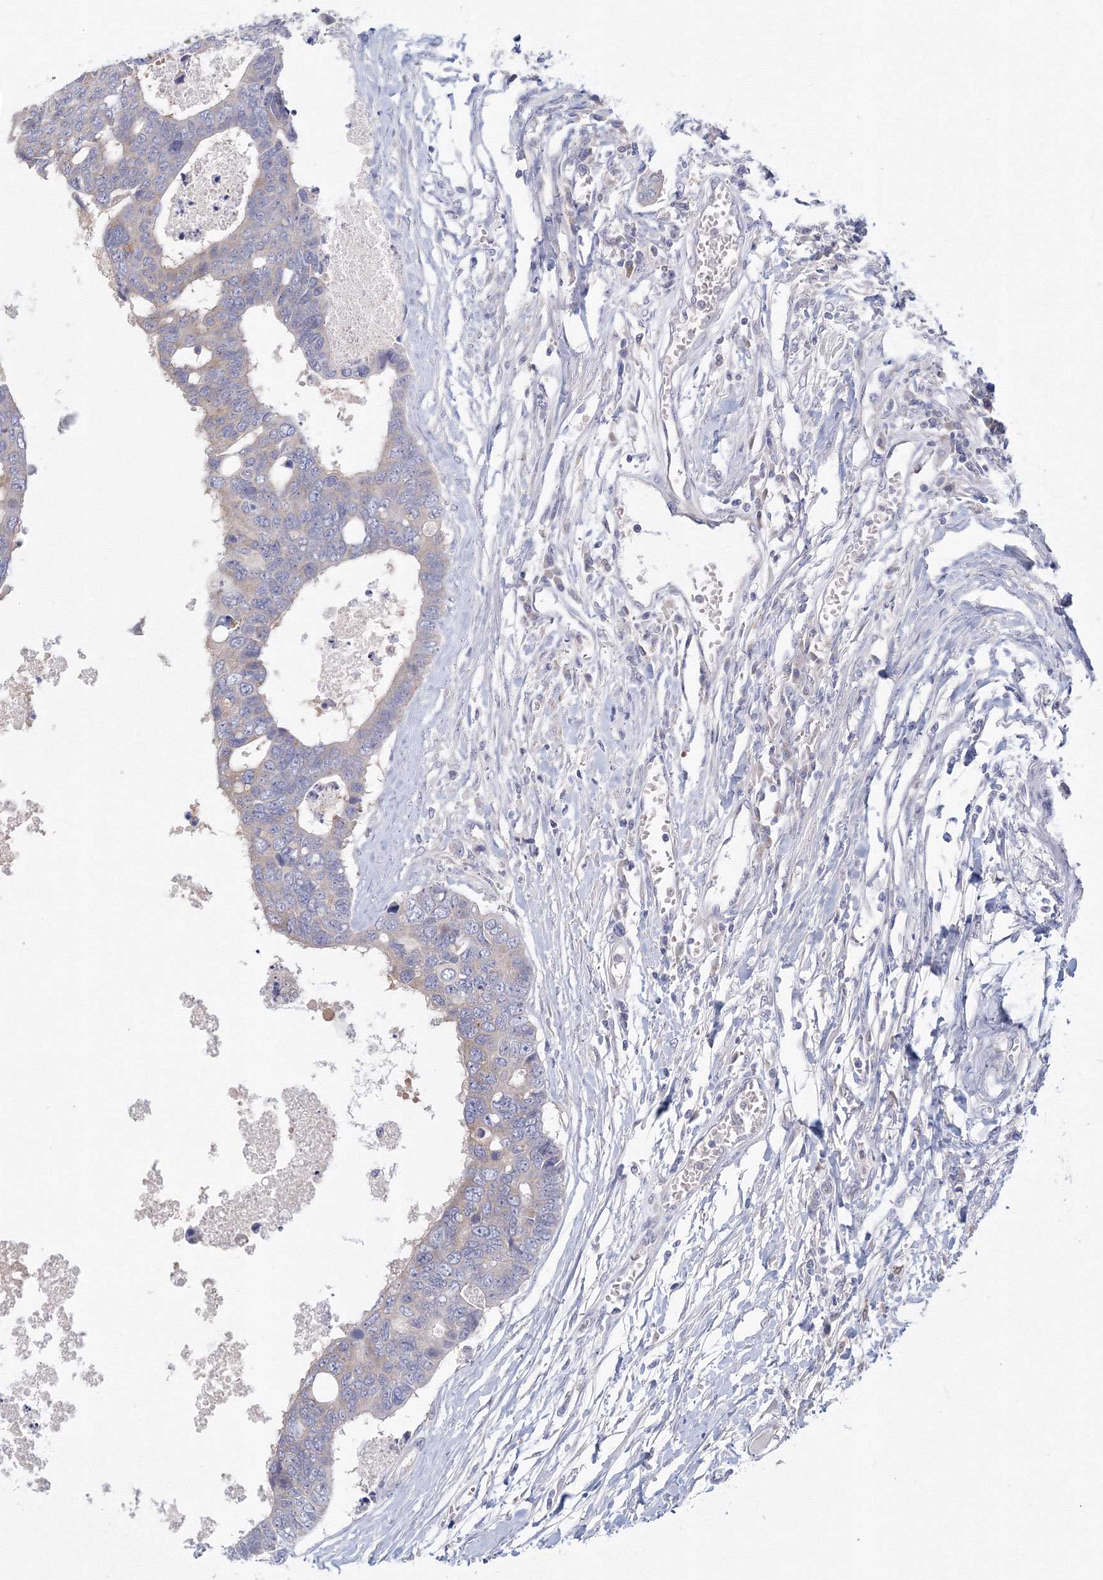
{"staining": {"intensity": "weak", "quantity": "<25%", "location": "cytoplasmic/membranous"}, "tissue": "colorectal cancer", "cell_type": "Tumor cells", "image_type": "cancer", "snomed": [{"axis": "morphology", "description": "Adenocarcinoma, NOS"}, {"axis": "topography", "description": "Rectum"}], "caption": "A high-resolution photomicrograph shows immunohistochemistry staining of colorectal cancer (adenocarcinoma), which exhibits no significant staining in tumor cells. Nuclei are stained in blue.", "gene": "TACC2", "patient": {"sex": "male", "age": 84}}